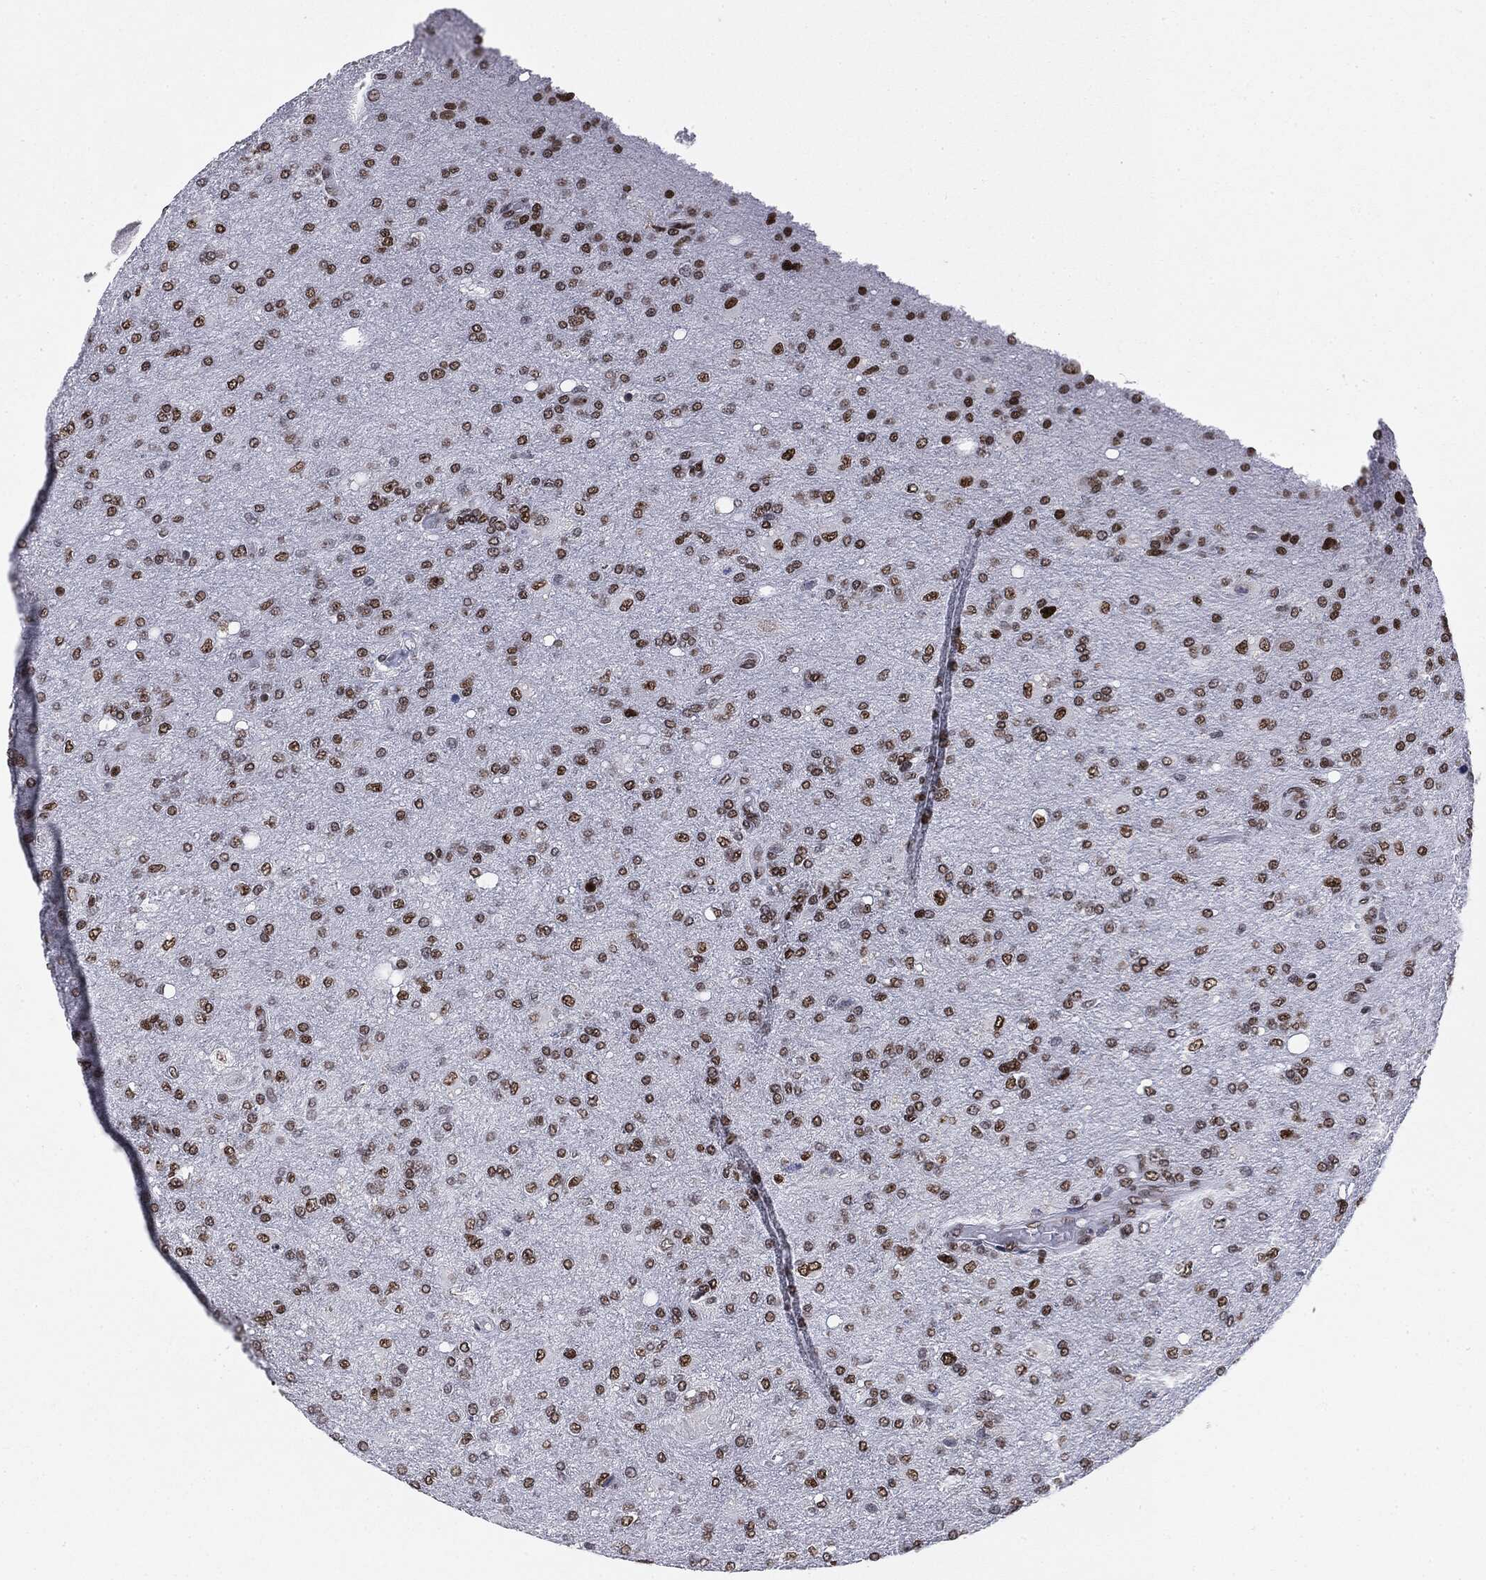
{"staining": {"intensity": "strong", "quantity": ">75%", "location": "nuclear"}, "tissue": "glioma", "cell_type": "Tumor cells", "image_type": "cancer", "snomed": [{"axis": "morphology", "description": "Glioma, malignant, High grade"}, {"axis": "topography", "description": "Cerebral cortex"}], "caption": "Approximately >75% of tumor cells in human high-grade glioma (malignant) show strong nuclear protein positivity as visualized by brown immunohistochemical staining.", "gene": "MDC1", "patient": {"sex": "male", "age": 70}}